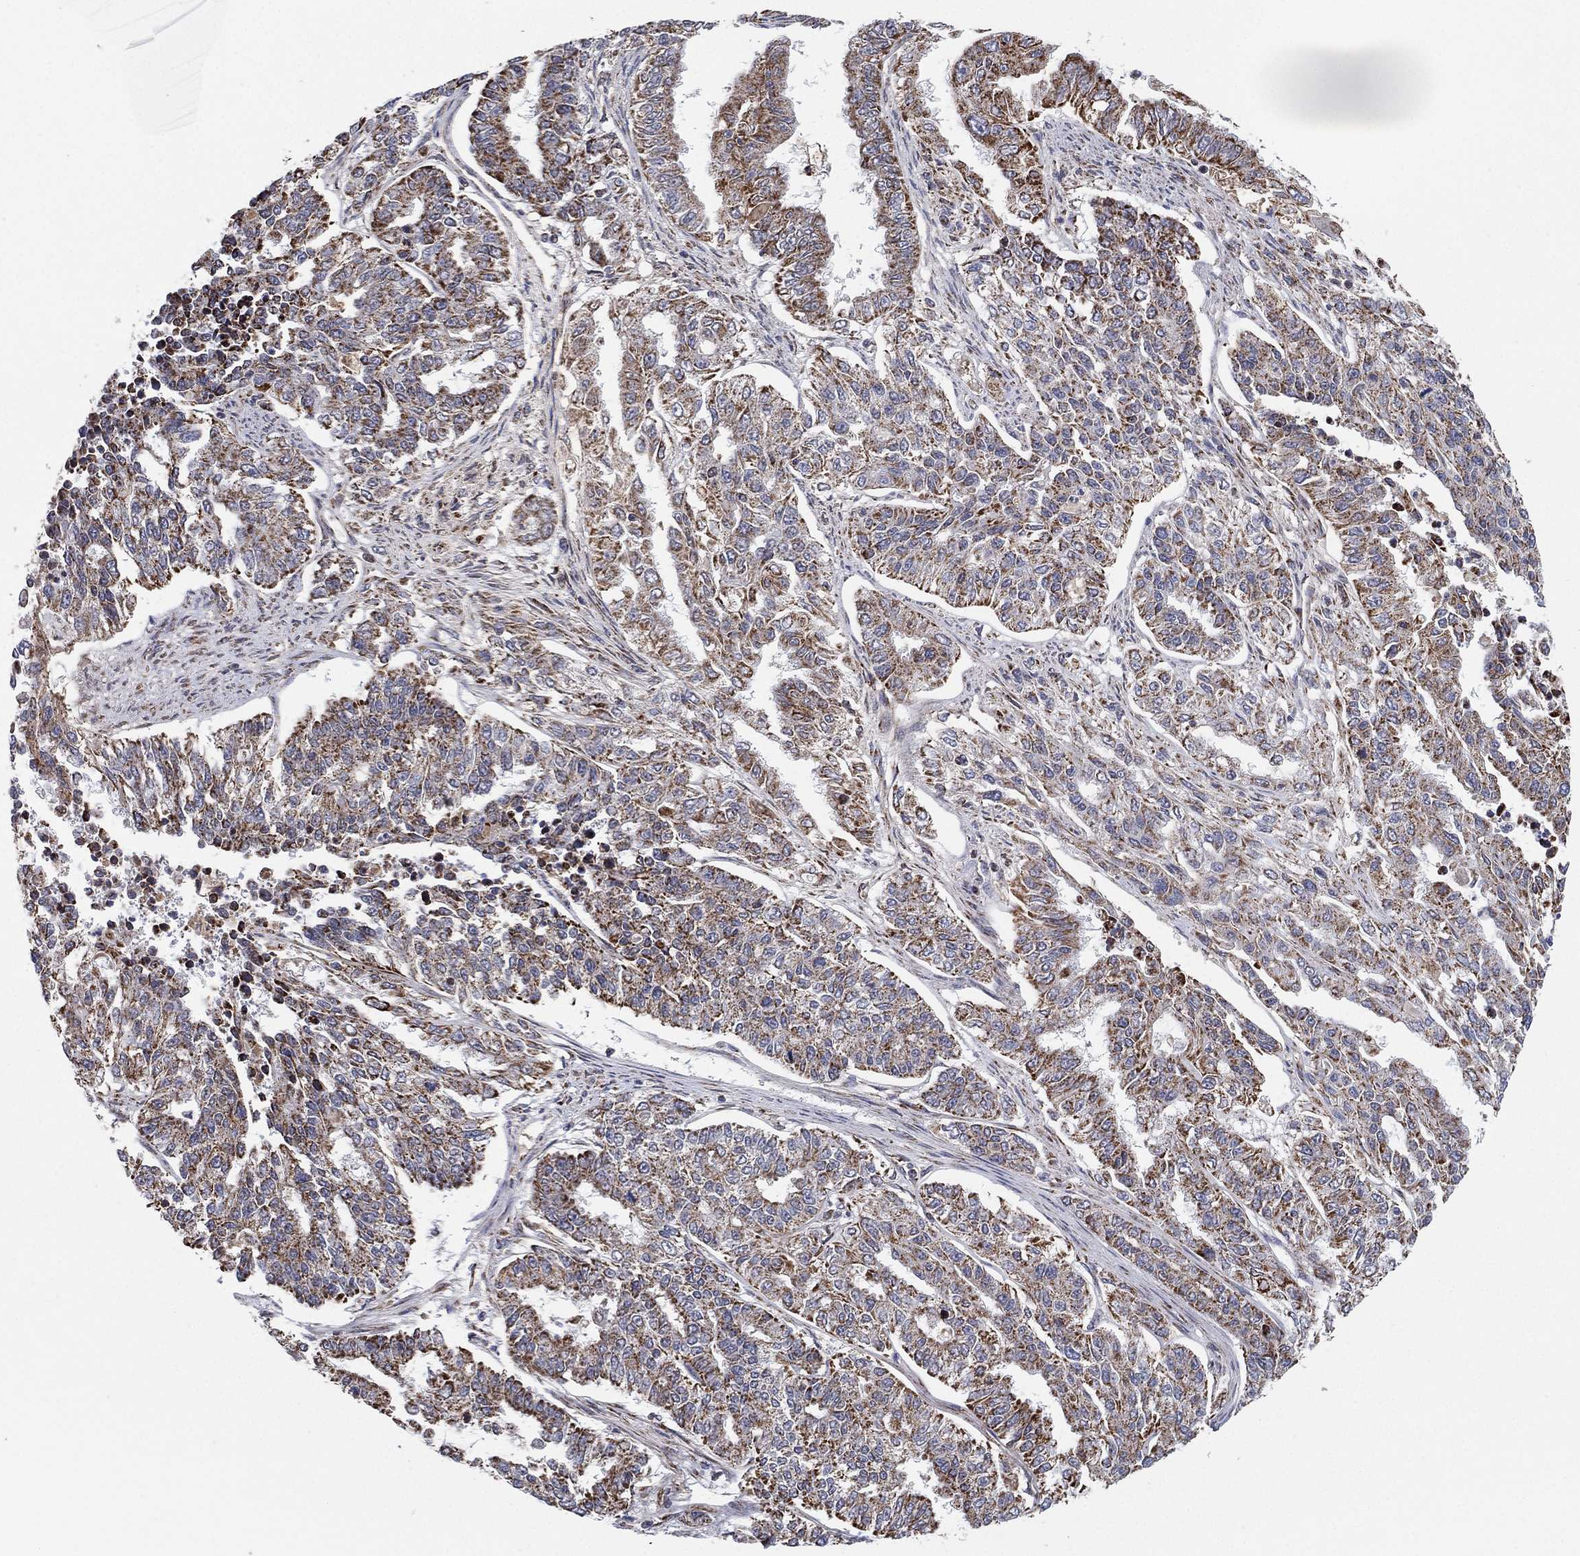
{"staining": {"intensity": "moderate", "quantity": "25%-75%", "location": "cytoplasmic/membranous"}, "tissue": "endometrial cancer", "cell_type": "Tumor cells", "image_type": "cancer", "snomed": [{"axis": "morphology", "description": "Adenocarcinoma, NOS"}, {"axis": "topography", "description": "Uterus"}], "caption": "Tumor cells reveal medium levels of moderate cytoplasmic/membranous expression in approximately 25%-75% of cells in human endometrial cancer (adenocarcinoma). (Stains: DAB (3,3'-diaminobenzidine) in brown, nuclei in blue, Microscopy: brightfield microscopy at high magnification).", "gene": "PSMG4", "patient": {"sex": "female", "age": 59}}